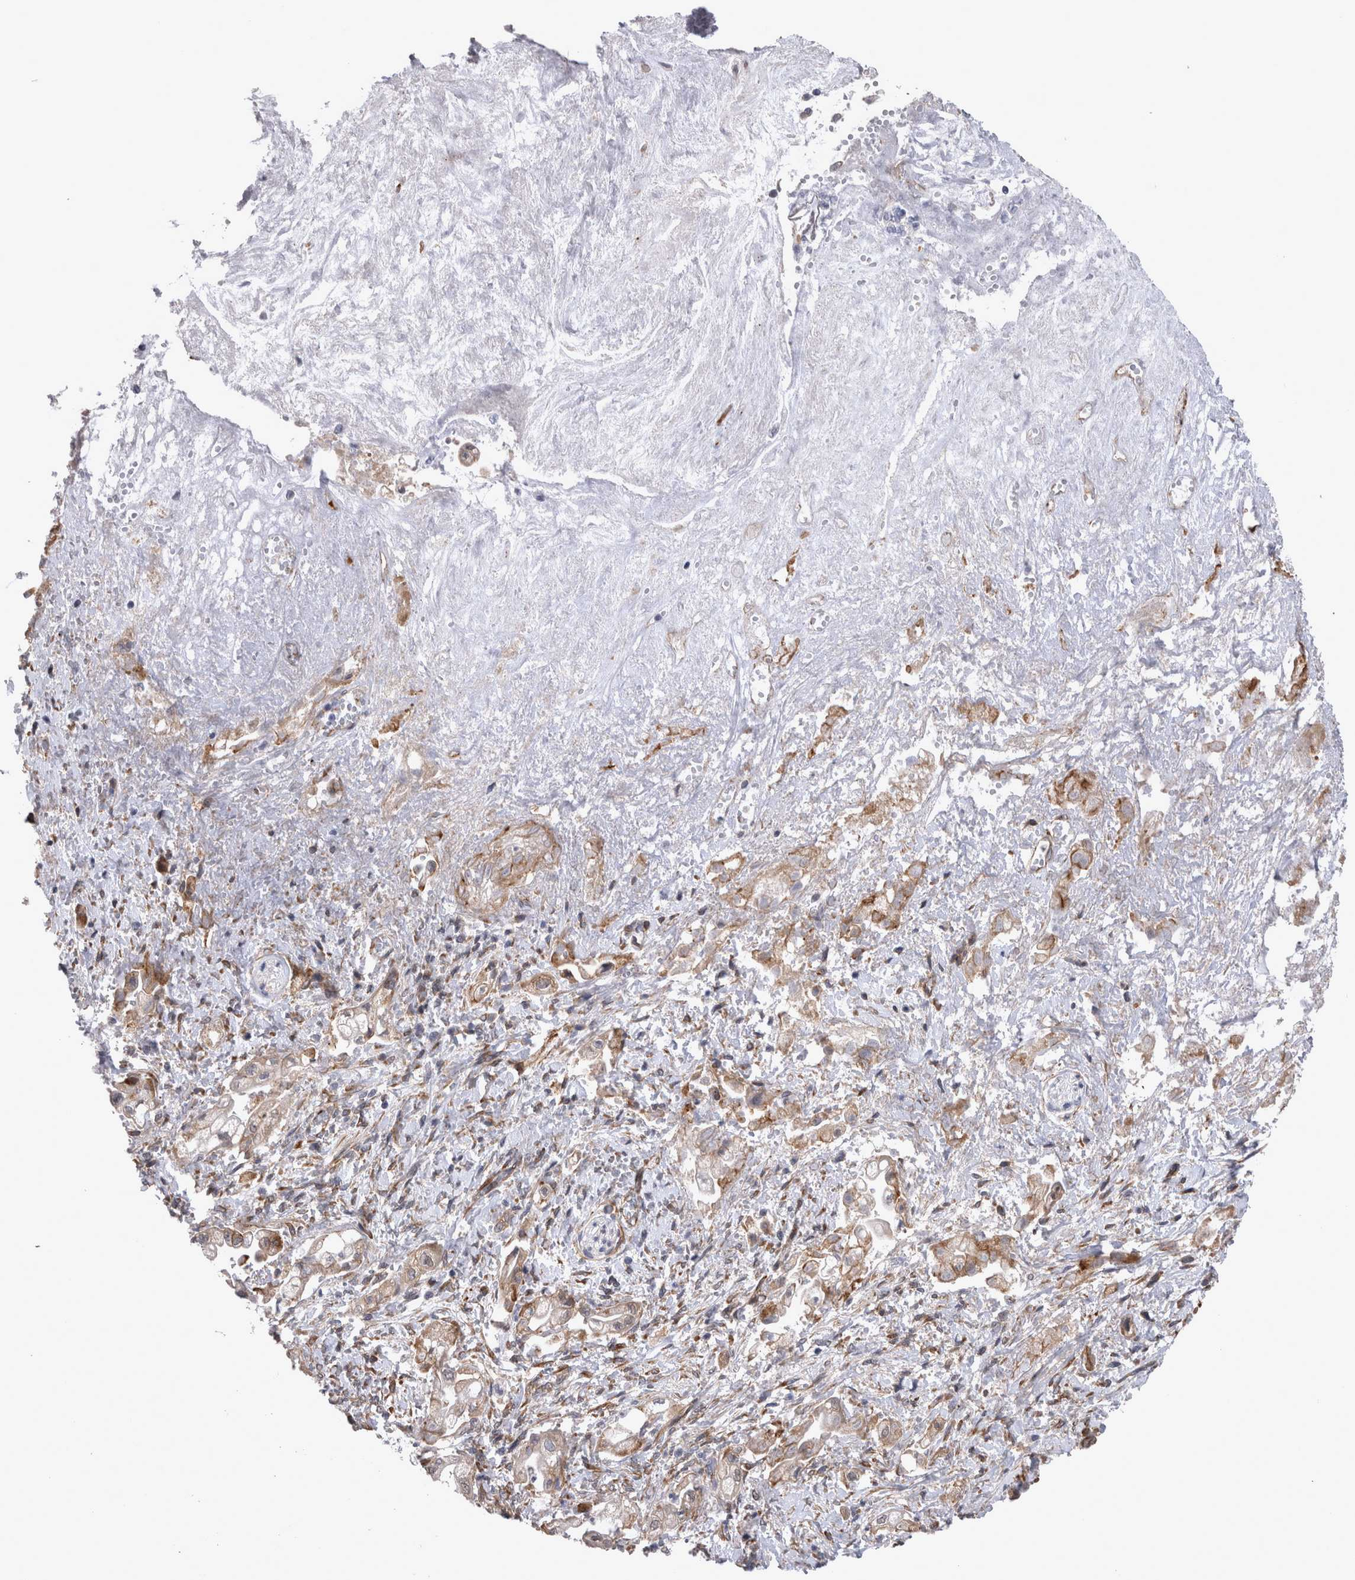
{"staining": {"intensity": "weak", "quantity": ">75%", "location": "cytoplasmic/membranous"}, "tissue": "pancreatic cancer", "cell_type": "Tumor cells", "image_type": "cancer", "snomed": [{"axis": "morphology", "description": "Adenocarcinoma, NOS"}, {"axis": "topography", "description": "Pancreas"}], "caption": "Human pancreatic adenocarcinoma stained with a brown dye demonstrates weak cytoplasmic/membranous positive positivity in approximately >75% of tumor cells.", "gene": "DDX6", "patient": {"sex": "male", "age": 58}}